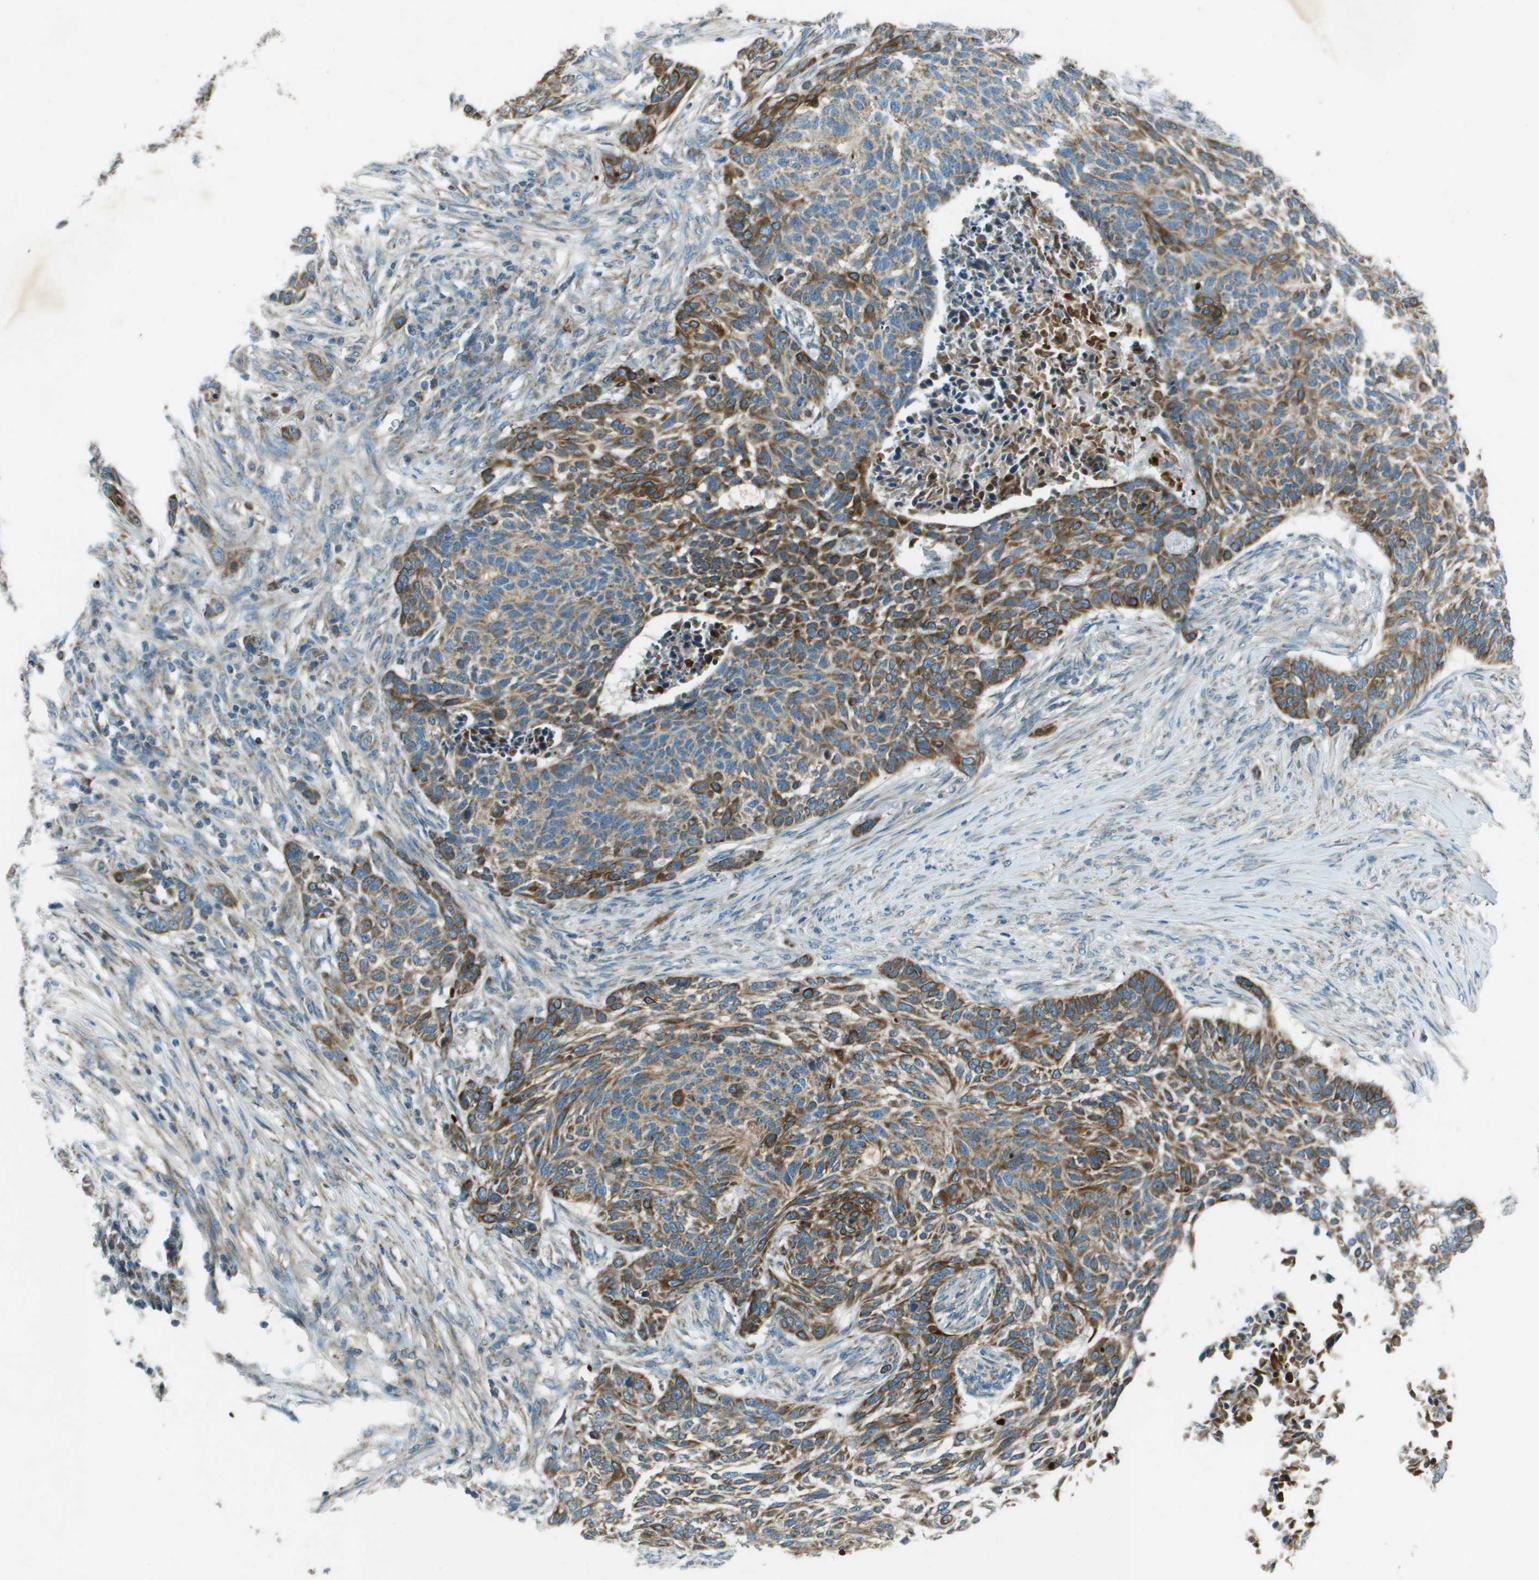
{"staining": {"intensity": "moderate", "quantity": ">75%", "location": "cytoplasmic/membranous"}, "tissue": "skin cancer", "cell_type": "Tumor cells", "image_type": "cancer", "snomed": [{"axis": "morphology", "description": "Basal cell carcinoma"}, {"axis": "topography", "description": "Skin"}], "caption": "Immunohistochemical staining of skin cancer (basal cell carcinoma) demonstrates moderate cytoplasmic/membranous protein expression in about >75% of tumor cells.", "gene": "MIGA1", "patient": {"sex": "male", "age": 85}}